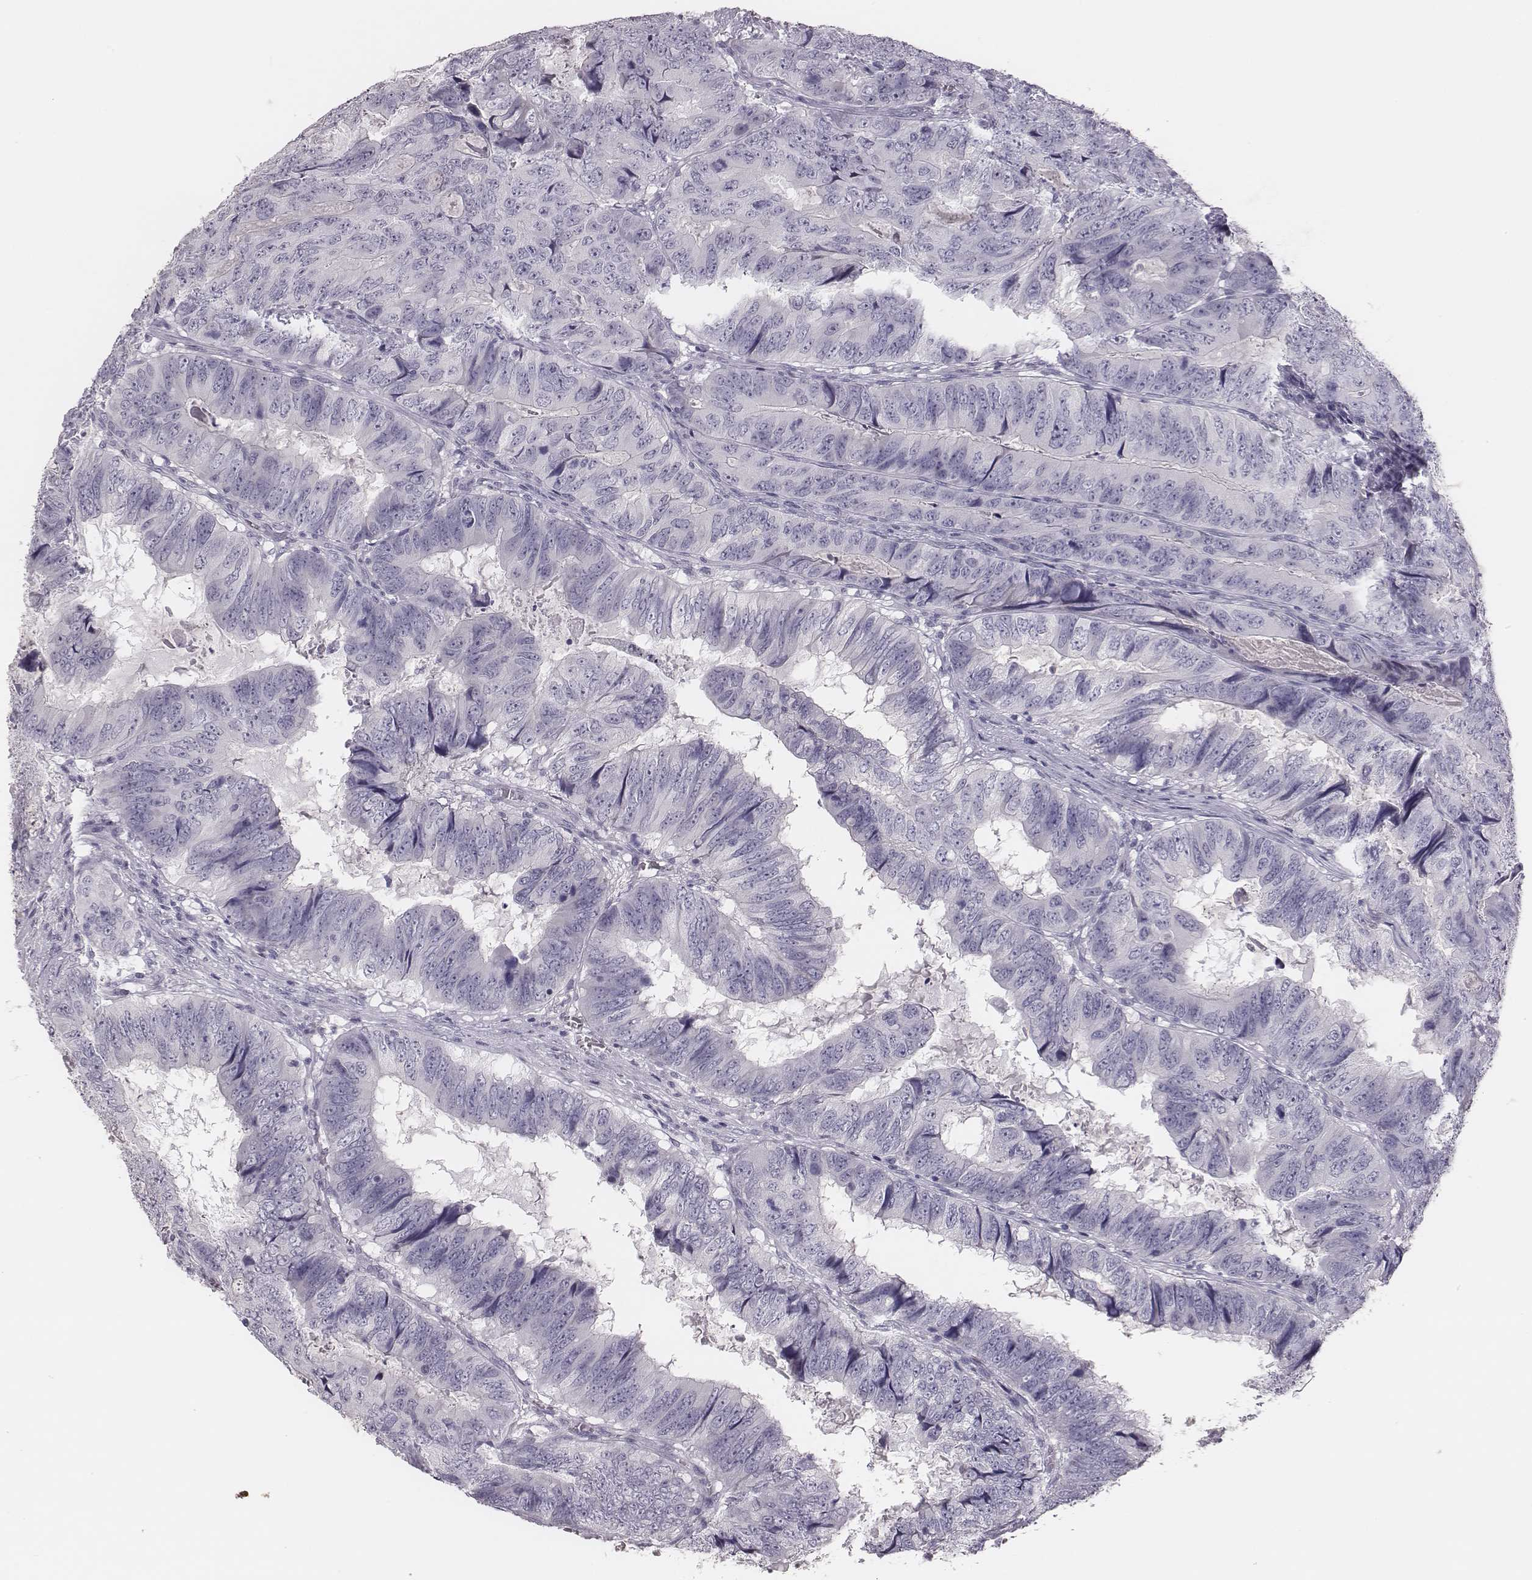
{"staining": {"intensity": "negative", "quantity": "none", "location": "none"}, "tissue": "colorectal cancer", "cell_type": "Tumor cells", "image_type": "cancer", "snomed": [{"axis": "morphology", "description": "Adenocarcinoma, NOS"}, {"axis": "topography", "description": "Colon"}], "caption": "The image displays no significant positivity in tumor cells of colorectal adenocarcinoma.", "gene": "ADGRF4", "patient": {"sex": "male", "age": 79}}